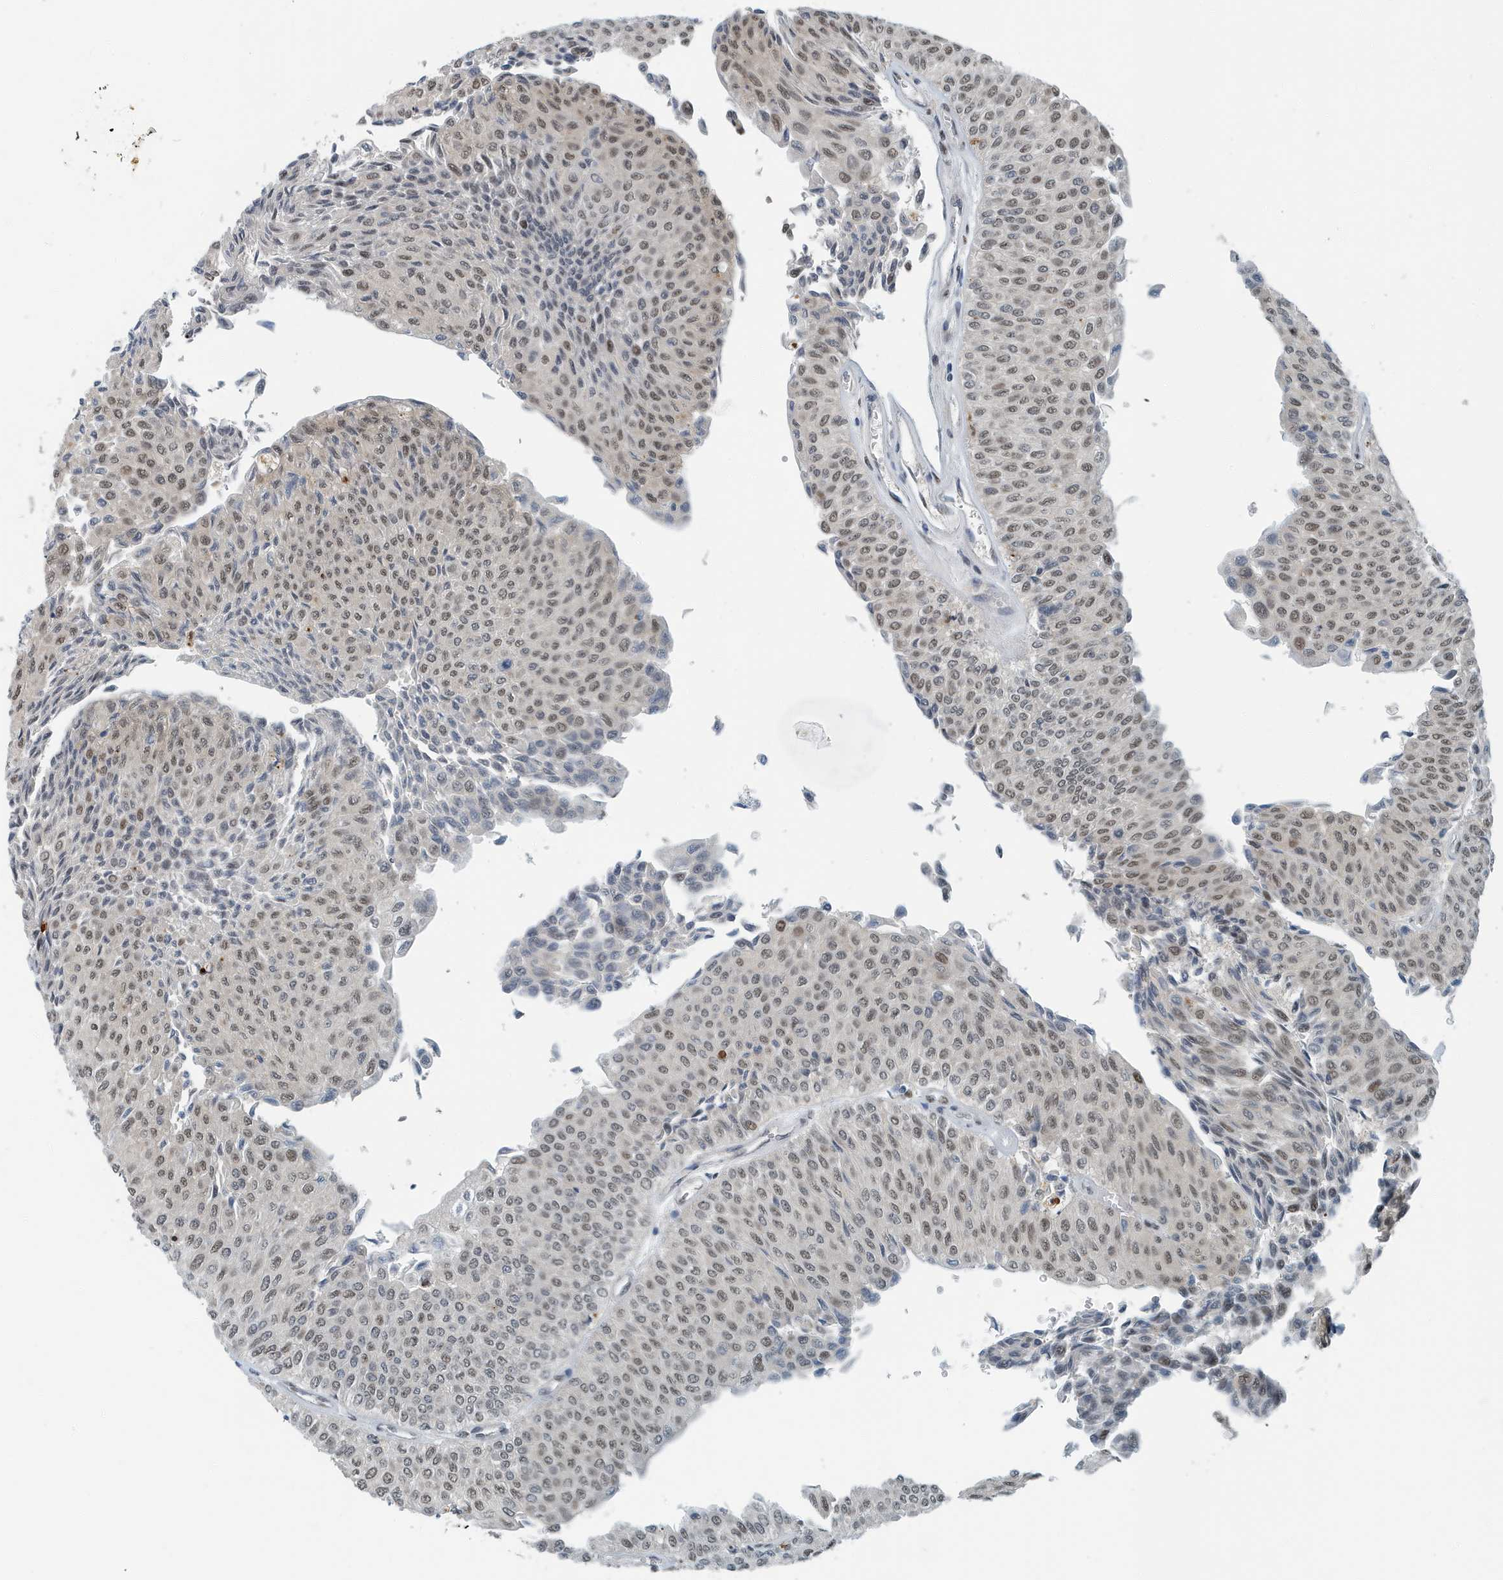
{"staining": {"intensity": "weak", "quantity": ">75%", "location": "nuclear"}, "tissue": "urothelial cancer", "cell_type": "Tumor cells", "image_type": "cancer", "snomed": [{"axis": "morphology", "description": "Urothelial carcinoma, Low grade"}, {"axis": "topography", "description": "Urinary bladder"}], "caption": "Urothelial carcinoma (low-grade) stained with immunohistochemistry exhibits weak nuclear expression in about >75% of tumor cells.", "gene": "KIF15", "patient": {"sex": "male", "age": 78}}